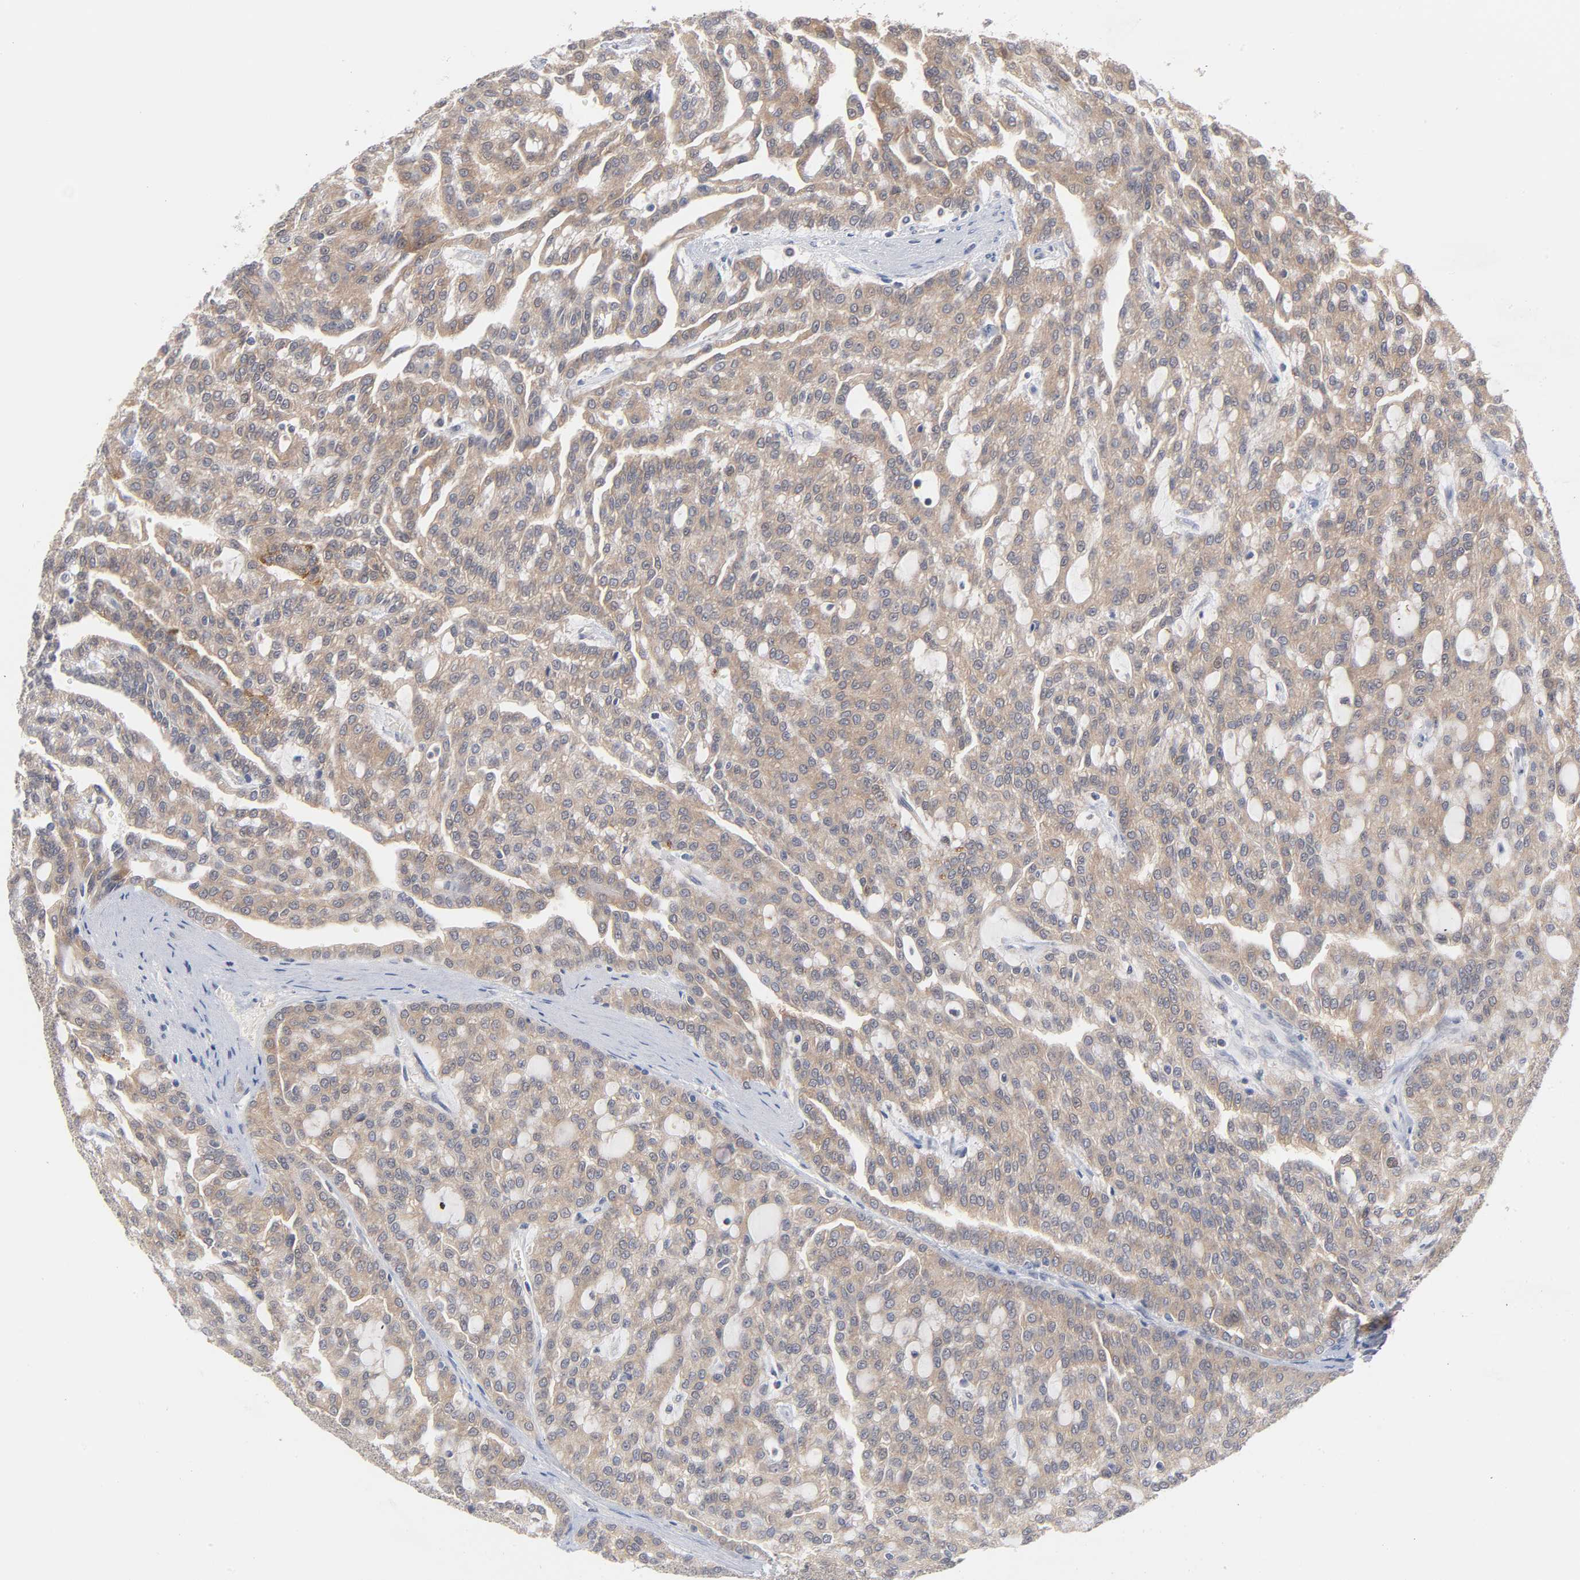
{"staining": {"intensity": "weak", "quantity": ">75%", "location": "cytoplasmic/membranous"}, "tissue": "renal cancer", "cell_type": "Tumor cells", "image_type": "cancer", "snomed": [{"axis": "morphology", "description": "Adenocarcinoma, NOS"}, {"axis": "topography", "description": "Kidney"}], "caption": "Weak cytoplasmic/membranous protein staining is seen in approximately >75% of tumor cells in renal cancer.", "gene": "UBL4A", "patient": {"sex": "male", "age": 63}}